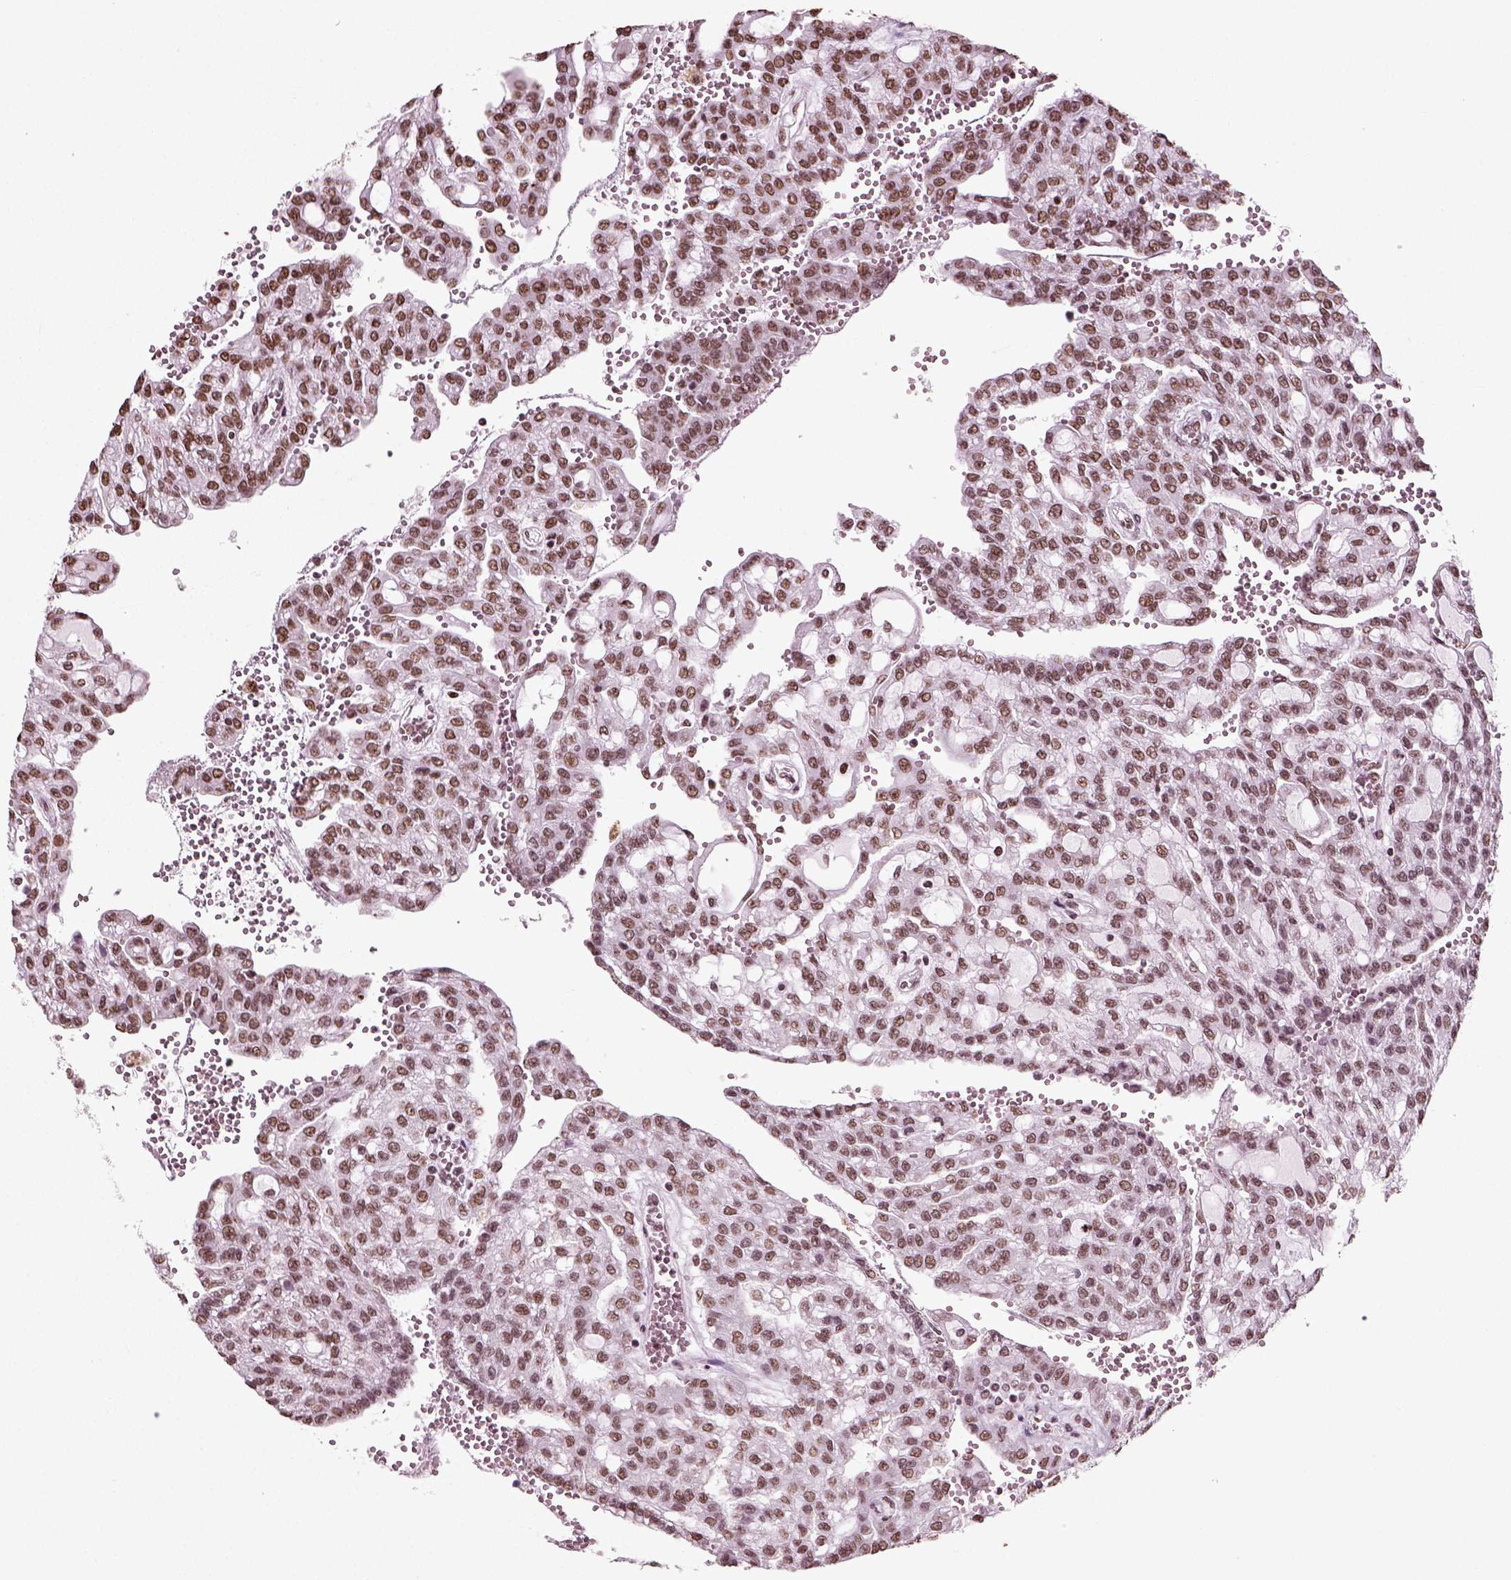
{"staining": {"intensity": "moderate", "quantity": ">75%", "location": "nuclear"}, "tissue": "renal cancer", "cell_type": "Tumor cells", "image_type": "cancer", "snomed": [{"axis": "morphology", "description": "Adenocarcinoma, NOS"}, {"axis": "topography", "description": "Kidney"}], "caption": "Renal cancer was stained to show a protein in brown. There is medium levels of moderate nuclear expression in about >75% of tumor cells. Using DAB (3,3'-diaminobenzidine) (brown) and hematoxylin (blue) stains, captured at high magnification using brightfield microscopy.", "gene": "POLR1H", "patient": {"sex": "male", "age": 63}}